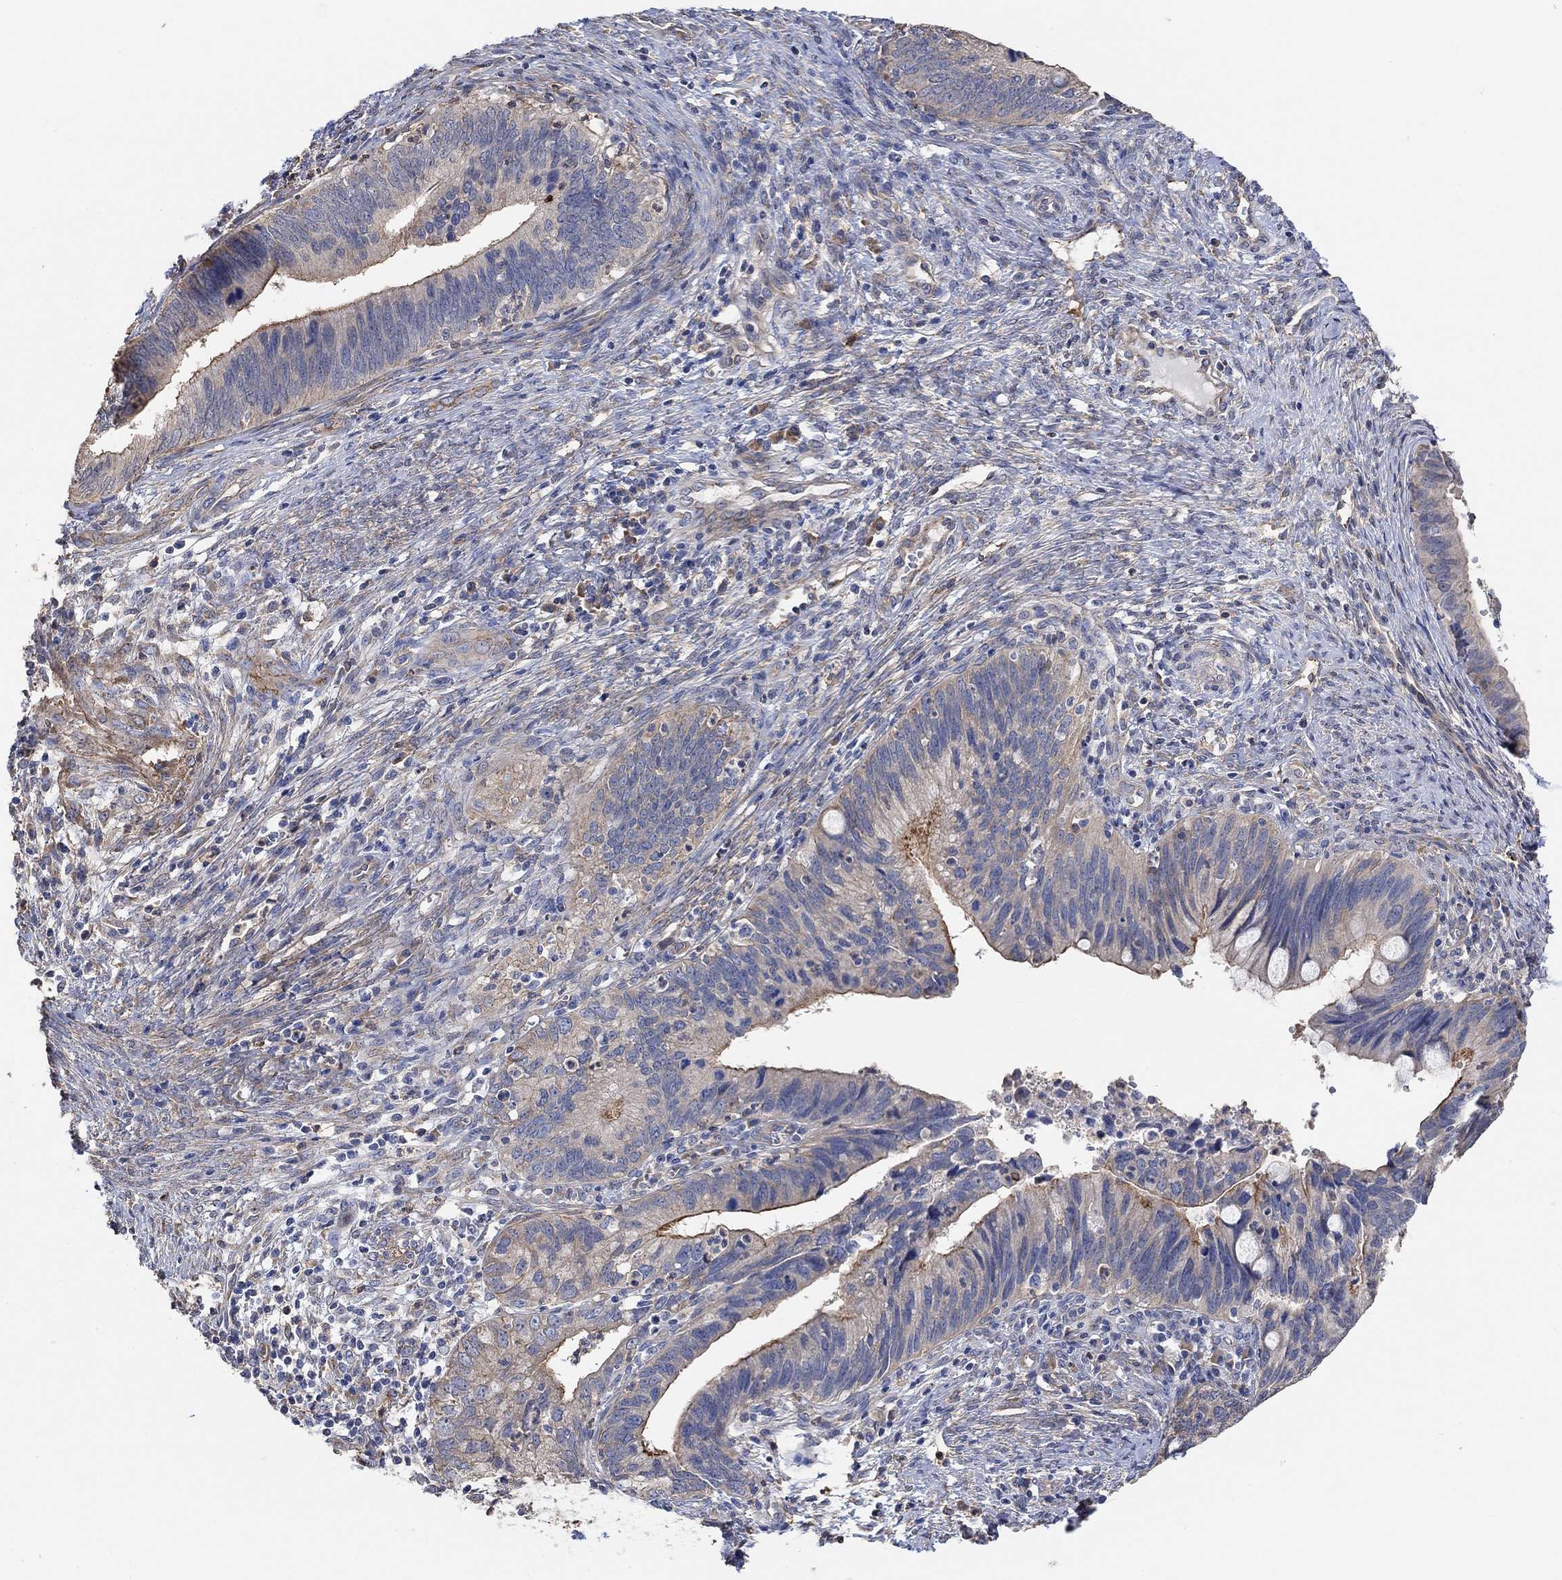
{"staining": {"intensity": "strong", "quantity": "<25%", "location": "cytoplasmic/membranous"}, "tissue": "cervical cancer", "cell_type": "Tumor cells", "image_type": "cancer", "snomed": [{"axis": "morphology", "description": "Adenocarcinoma, NOS"}, {"axis": "topography", "description": "Cervix"}], "caption": "Immunohistochemistry (DAB (3,3'-diaminobenzidine)) staining of human adenocarcinoma (cervical) reveals strong cytoplasmic/membranous protein staining in about <25% of tumor cells.", "gene": "SYT16", "patient": {"sex": "female", "age": 42}}